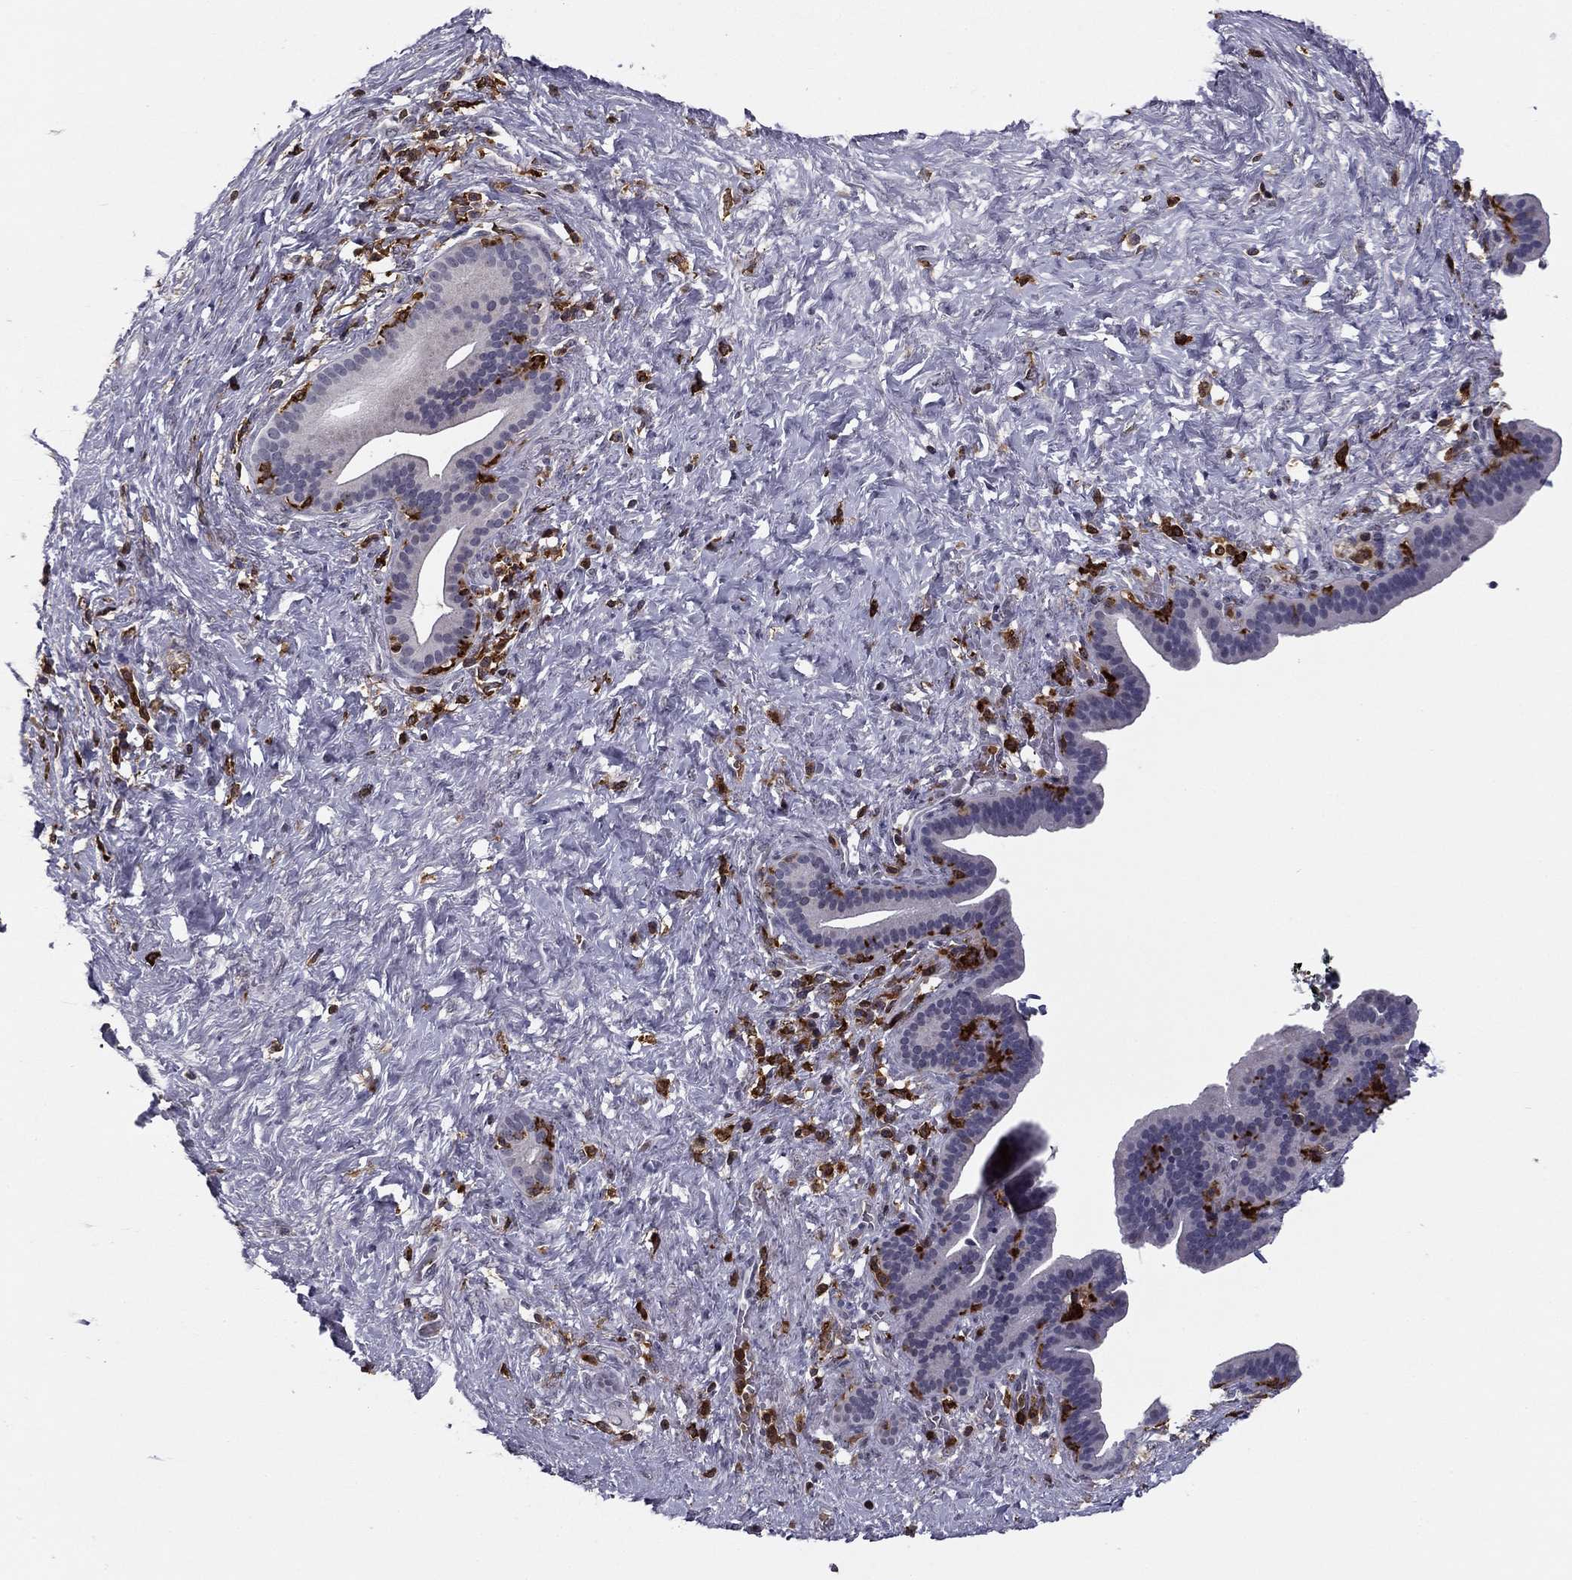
{"staining": {"intensity": "negative", "quantity": "none", "location": "none"}, "tissue": "pancreatic cancer", "cell_type": "Tumor cells", "image_type": "cancer", "snomed": [{"axis": "morphology", "description": "Adenocarcinoma, NOS"}, {"axis": "topography", "description": "Pancreas"}], "caption": "Immunohistochemical staining of pancreatic cancer exhibits no significant staining in tumor cells.", "gene": "PLCB2", "patient": {"sex": "male", "age": 44}}